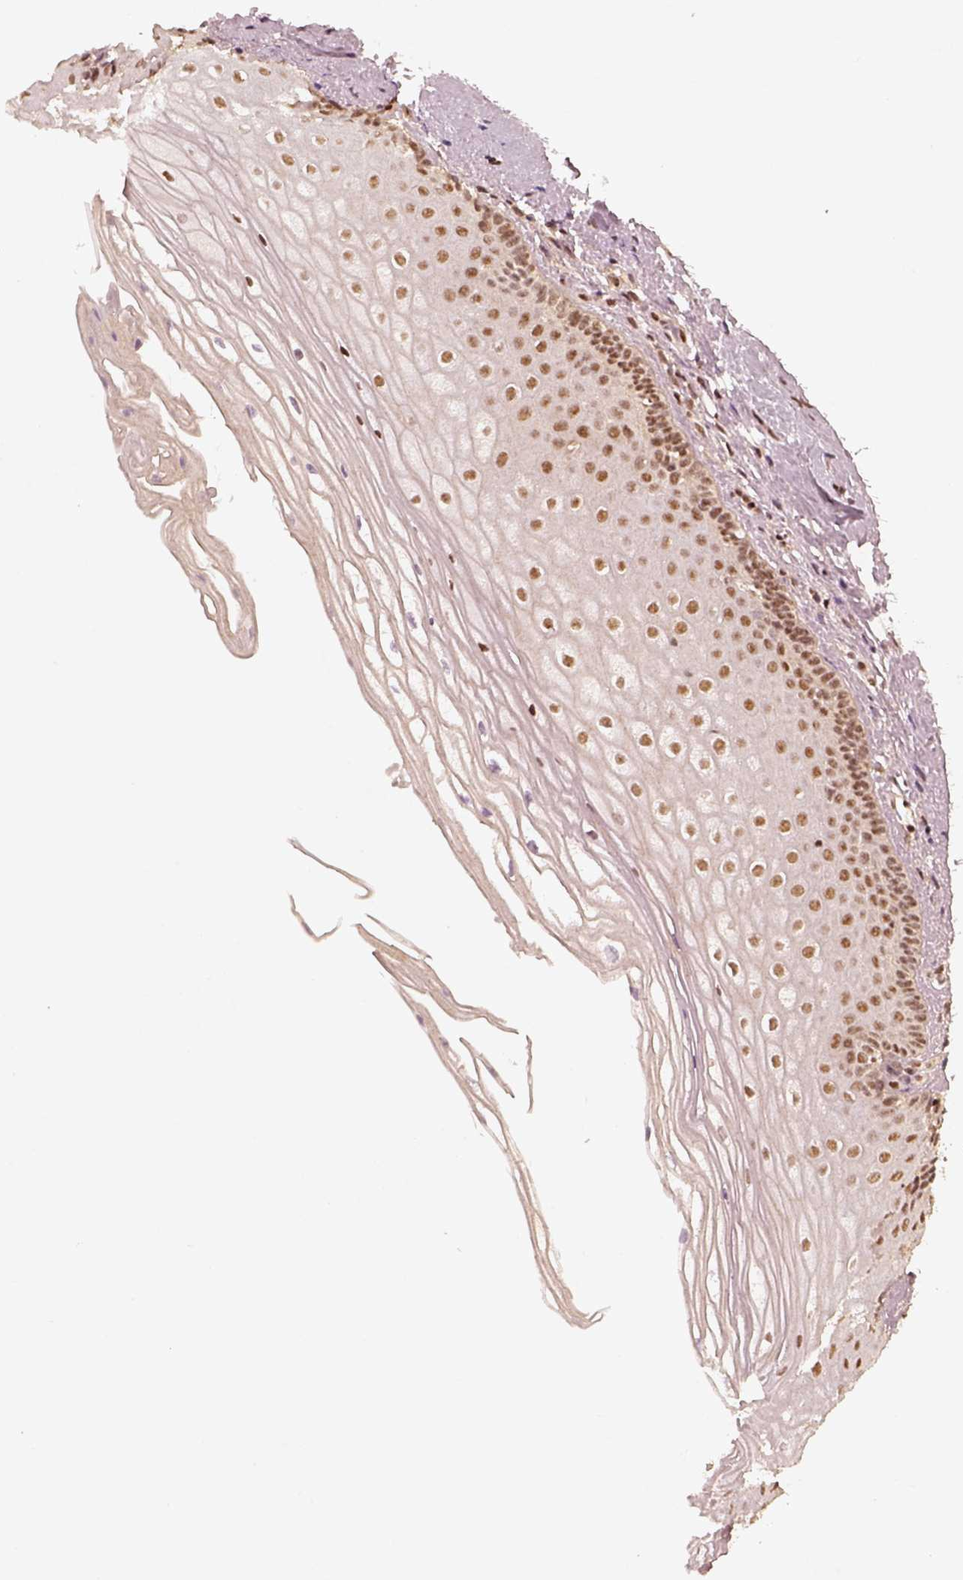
{"staining": {"intensity": "moderate", "quantity": ">75%", "location": "nuclear"}, "tissue": "vagina", "cell_type": "Squamous epithelial cells", "image_type": "normal", "snomed": [{"axis": "morphology", "description": "Normal tissue, NOS"}, {"axis": "topography", "description": "Vagina"}], "caption": "Immunohistochemistry (DAB) staining of unremarkable vagina displays moderate nuclear protein expression in about >75% of squamous epithelial cells. (Stains: DAB (3,3'-diaminobenzidine) in brown, nuclei in blue, Microscopy: brightfield microscopy at high magnification).", "gene": "GMEB2", "patient": {"sex": "female", "age": 52}}